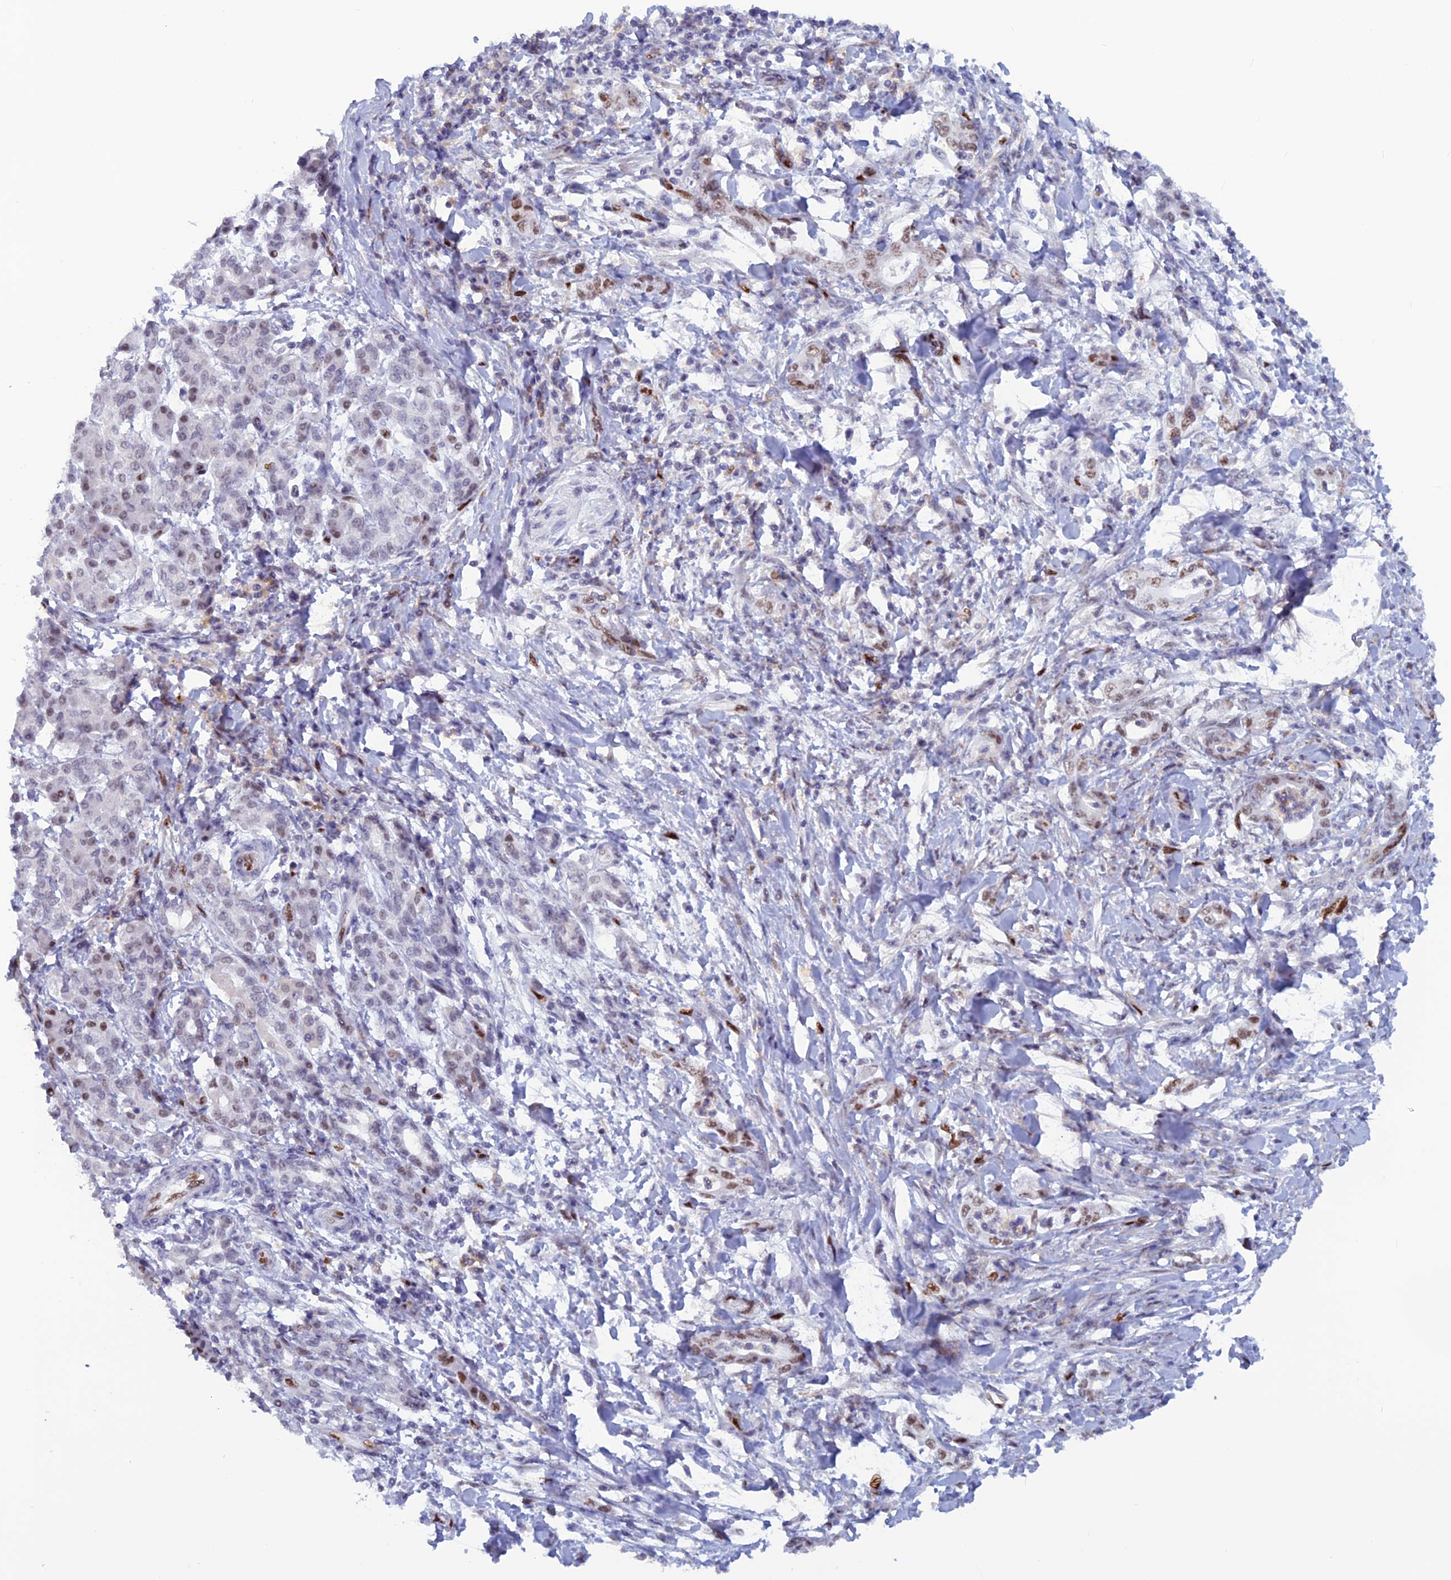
{"staining": {"intensity": "weak", "quantity": "25%-75%", "location": "nuclear"}, "tissue": "pancreatic cancer", "cell_type": "Tumor cells", "image_type": "cancer", "snomed": [{"axis": "morphology", "description": "Normal tissue, NOS"}, {"axis": "morphology", "description": "Adenocarcinoma, NOS"}, {"axis": "topography", "description": "Pancreas"}], "caption": "Brown immunohistochemical staining in pancreatic cancer exhibits weak nuclear expression in about 25%-75% of tumor cells.", "gene": "NOL4L", "patient": {"sex": "female", "age": 55}}